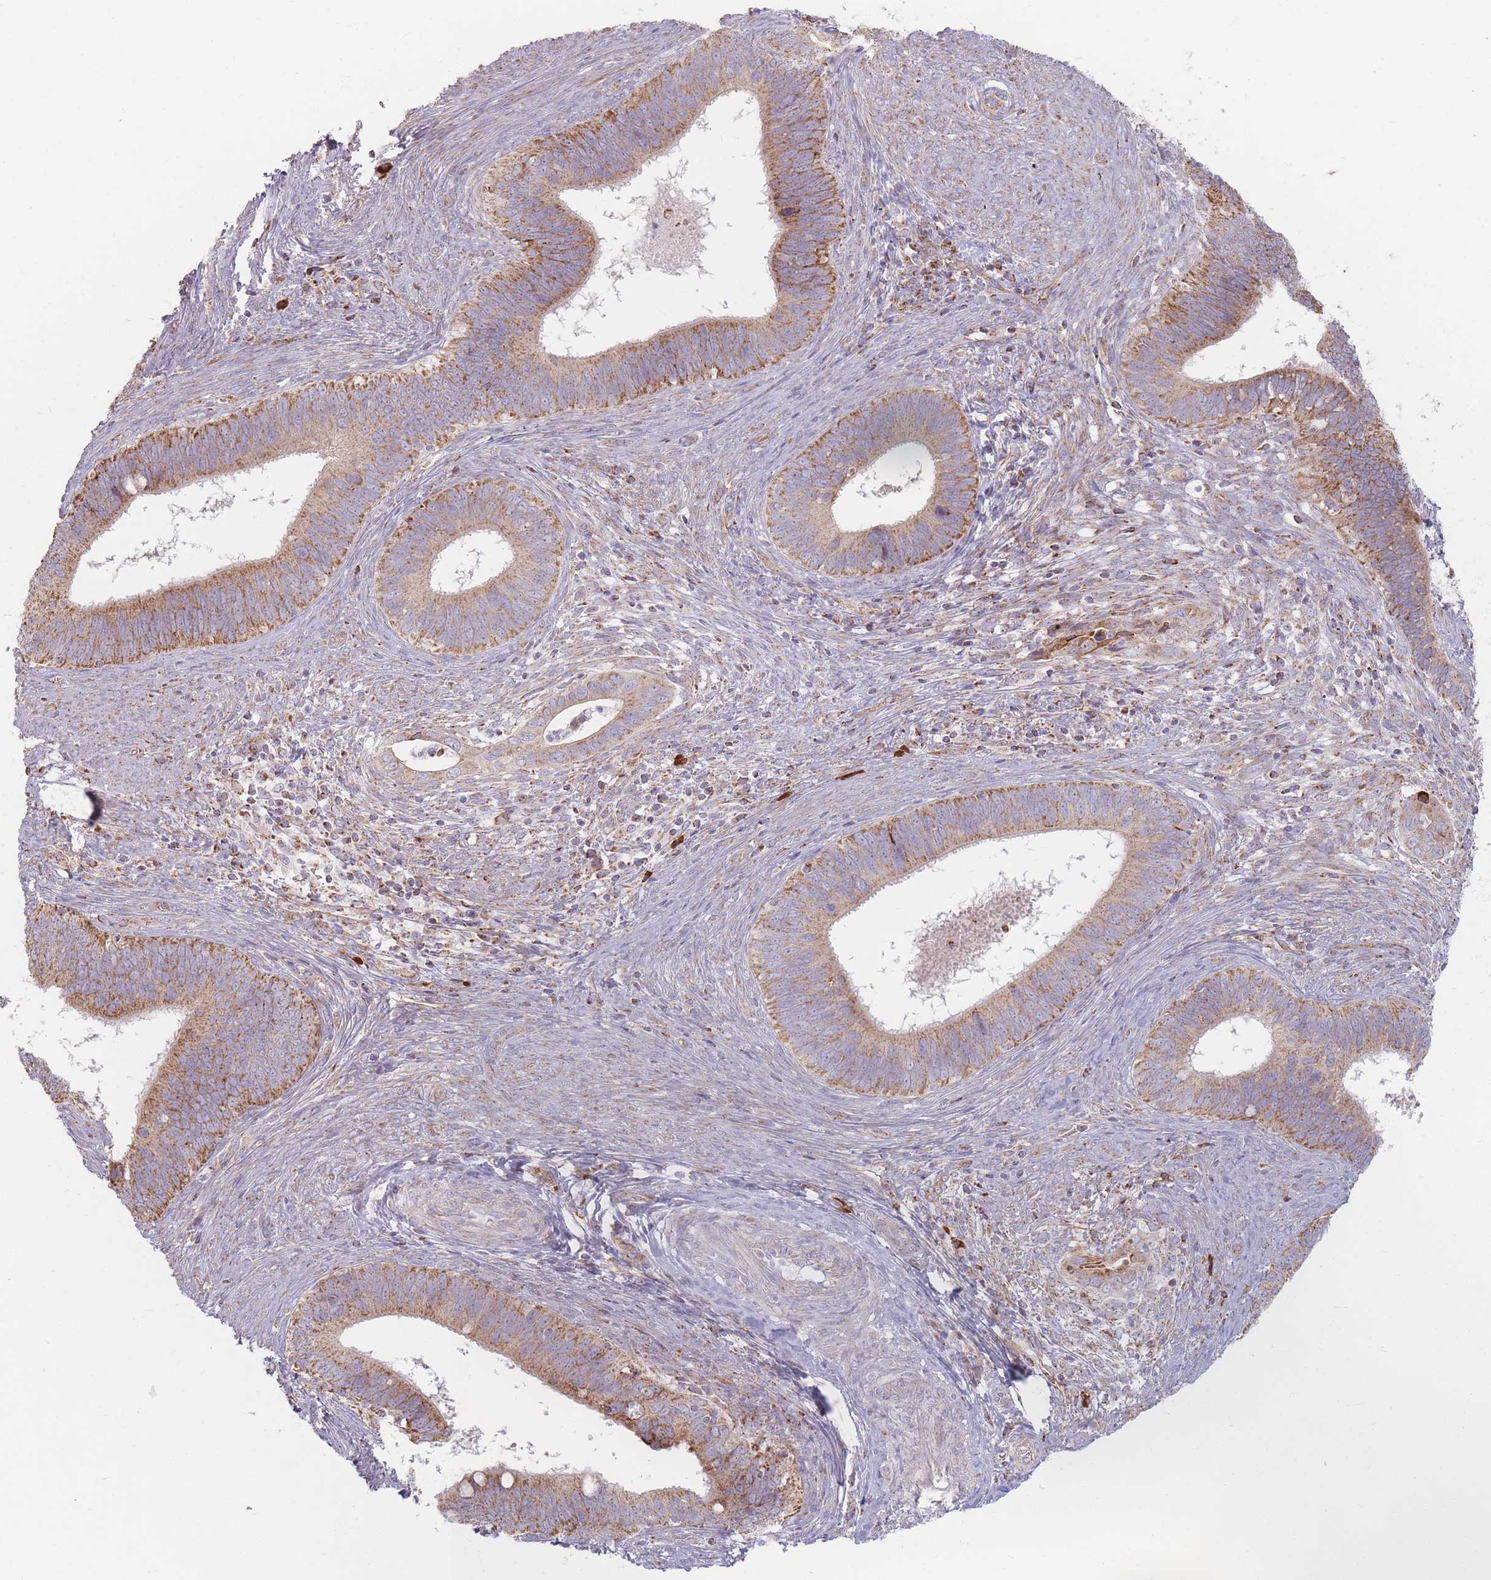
{"staining": {"intensity": "moderate", "quantity": ">75%", "location": "cytoplasmic/membranous"}, "tissue": "cervical cancer", "cell_type": "Tumor cells", "image_type": "cancer", "snomed": [{"axis": "morphology", "description": "Adenocarcinoma, NOS"}, {"axis": "topography", "description": "Cervix"}], "caption": "A high-resolution histopathology image shows immunohistochemistry staining of cervical adenocarcinoma, which displays moderate cytoplasmic/membranous positivity in approximately >75% of tumor cells.", "gene": "ESRP2", "patient": {"sex": "female", "age": 42}}